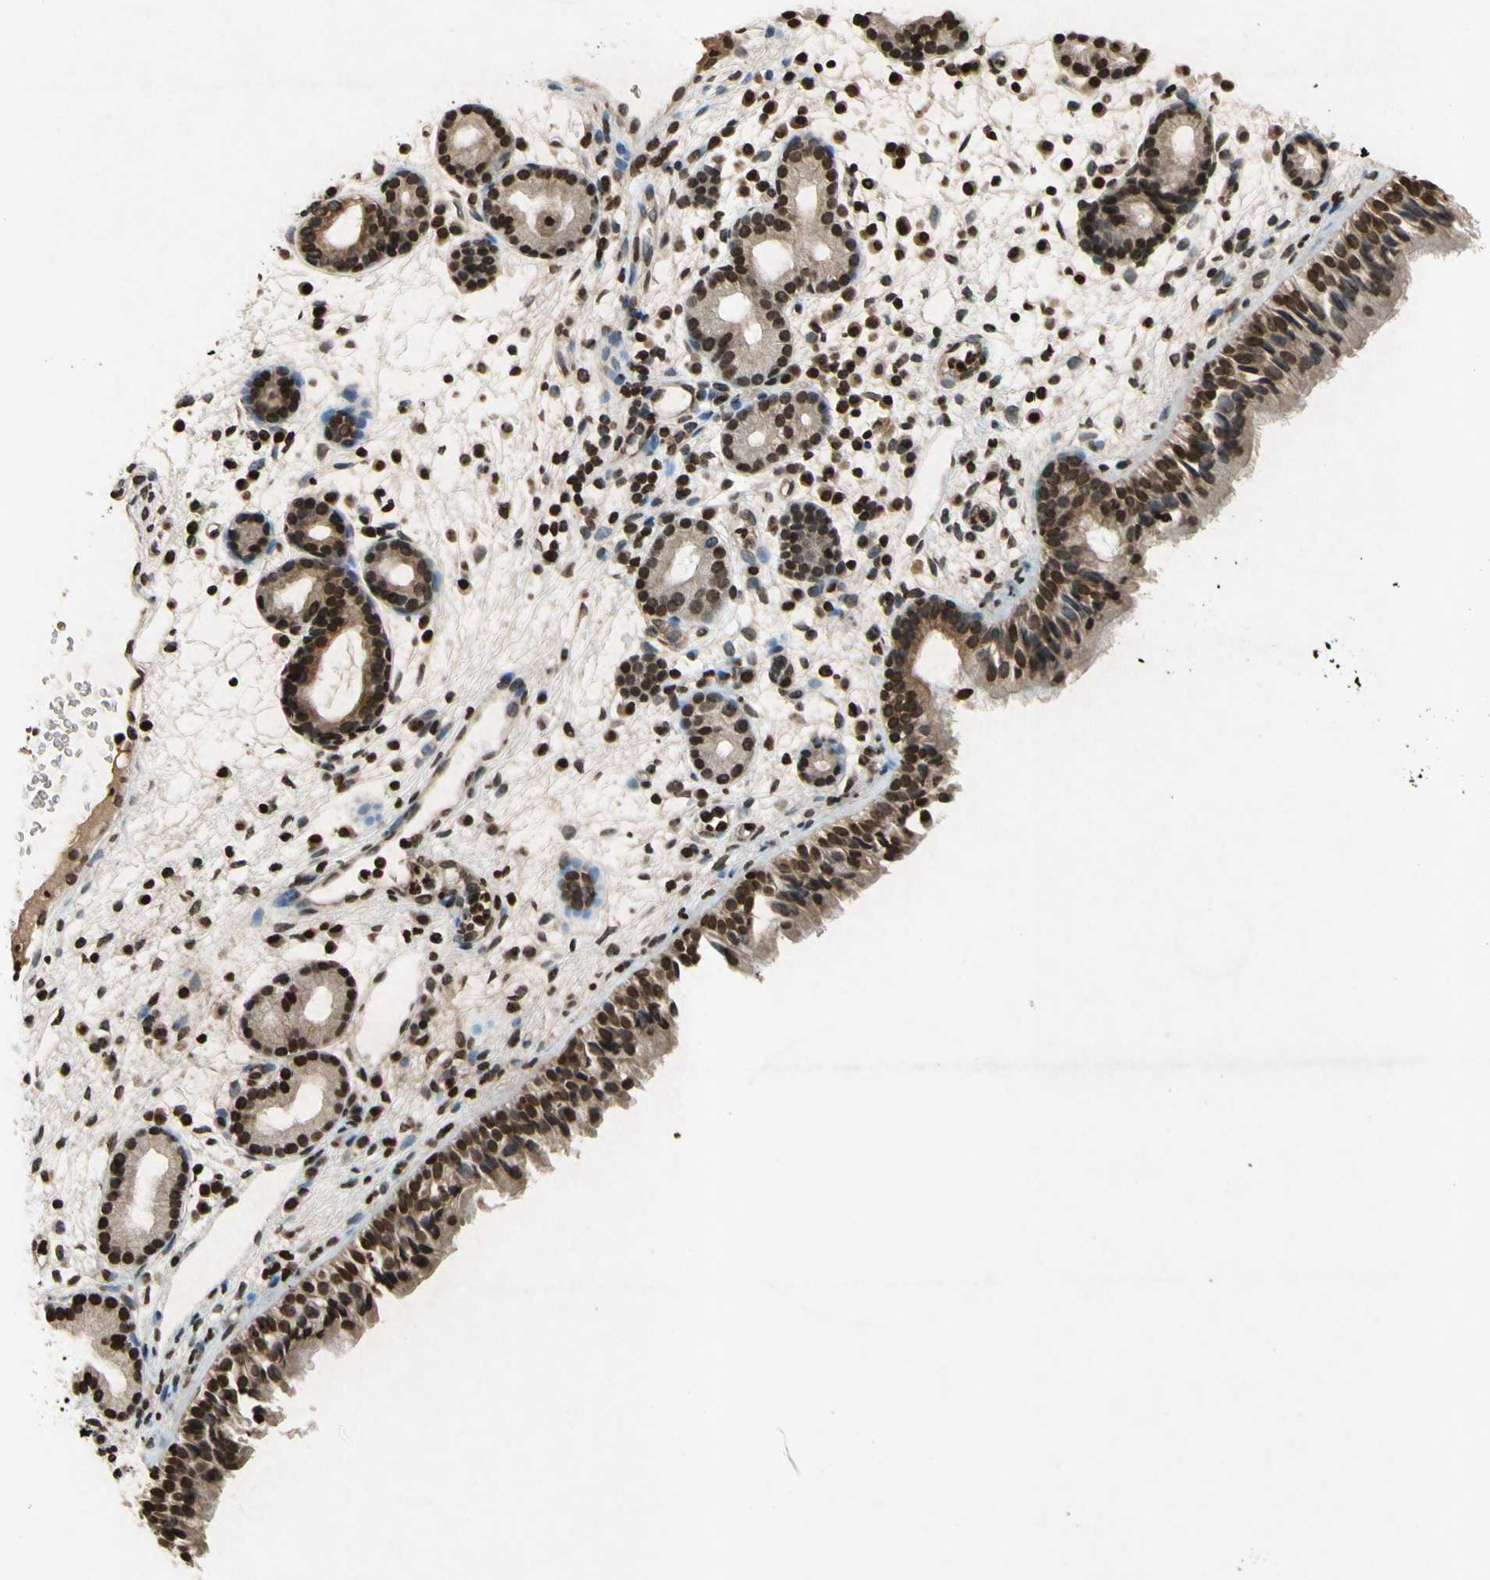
{"staining": {"intensity": "strong", "quantity": ">75%", "location": "nuclear"}, "tissue": "nasopharynx", "cell_type": "Respiratory epithelial cells", "image_type": "normal", "snomed": [{"axis": "morphology", "description": "Normal tissue, NOS"}, {"axis": "morphology", "description": "Inflammation, NOS"}, {"axis": "topography", "description": "Nasopharynx"}], "caption": "There is high levels of strong nuclear staining in respiratory epithelial cells of normal nasopharynx, as demonstrated by immunohistochemical staining (brown color).", "gene": "HOXB3", "patient": {"sex": "female", "age": 55}}